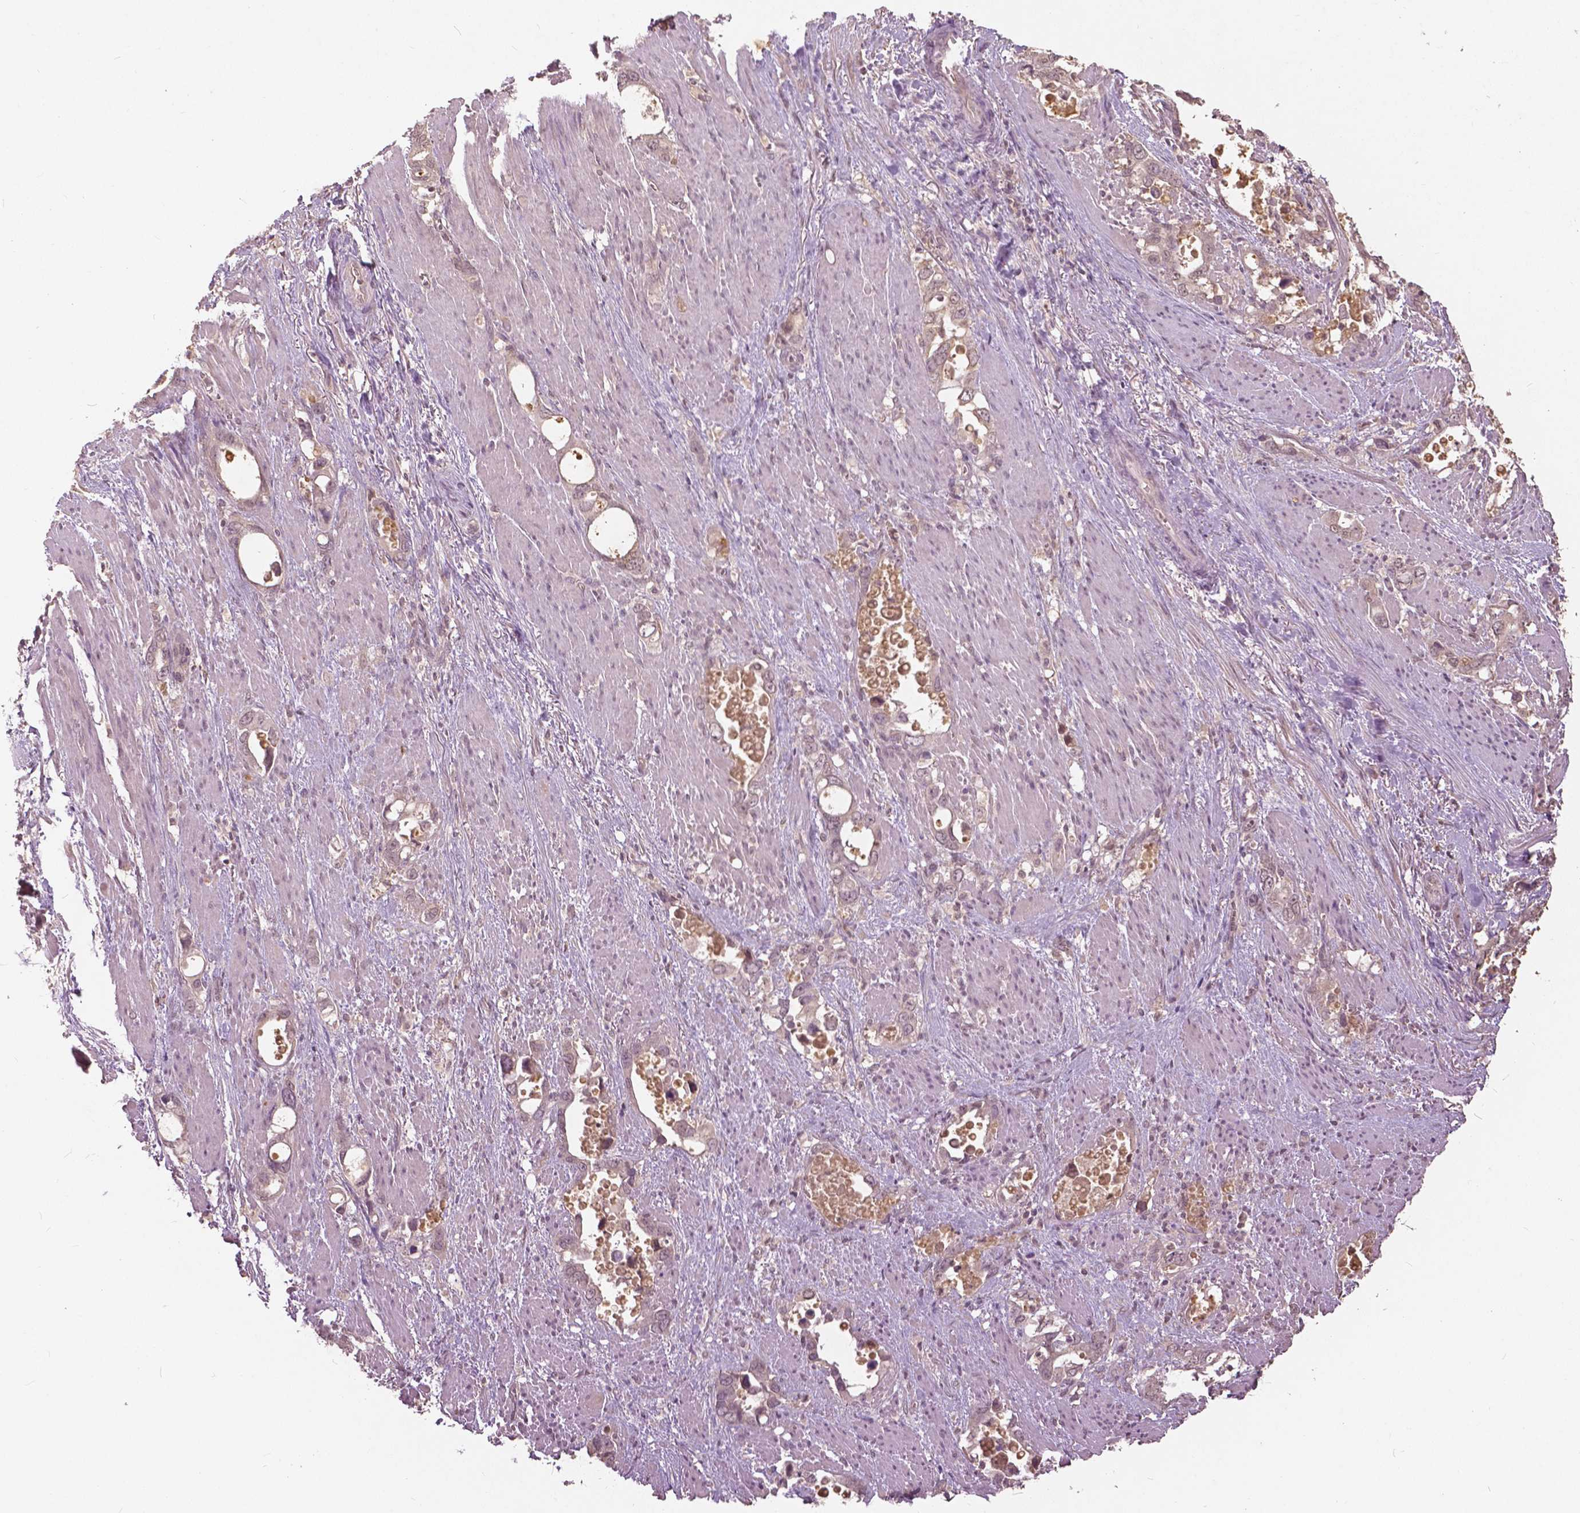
{"staining": {"intensity": "weak", "quantity": "<25%", "location": "nuclear"}, "tissue": "stomach cancer", "cell_type": "Tumor cells", "image_type": "cancer", "snomed": [{"axis": "morphology", "description": "Normal tissue, NOS"}, {"axis": "morphology", "description": "Adenocarcinoma, NOS"}, {"axis": "topography", "description": "Esophagus"}, {"axis": "topography", "description": "Stomach, upper"}], "caption": "Stomach cancer stained for a protein using IHC displays no staining tumor cells.", "gene": "ANGPTL4", "patient": {"sex": "male", "age": 74}}